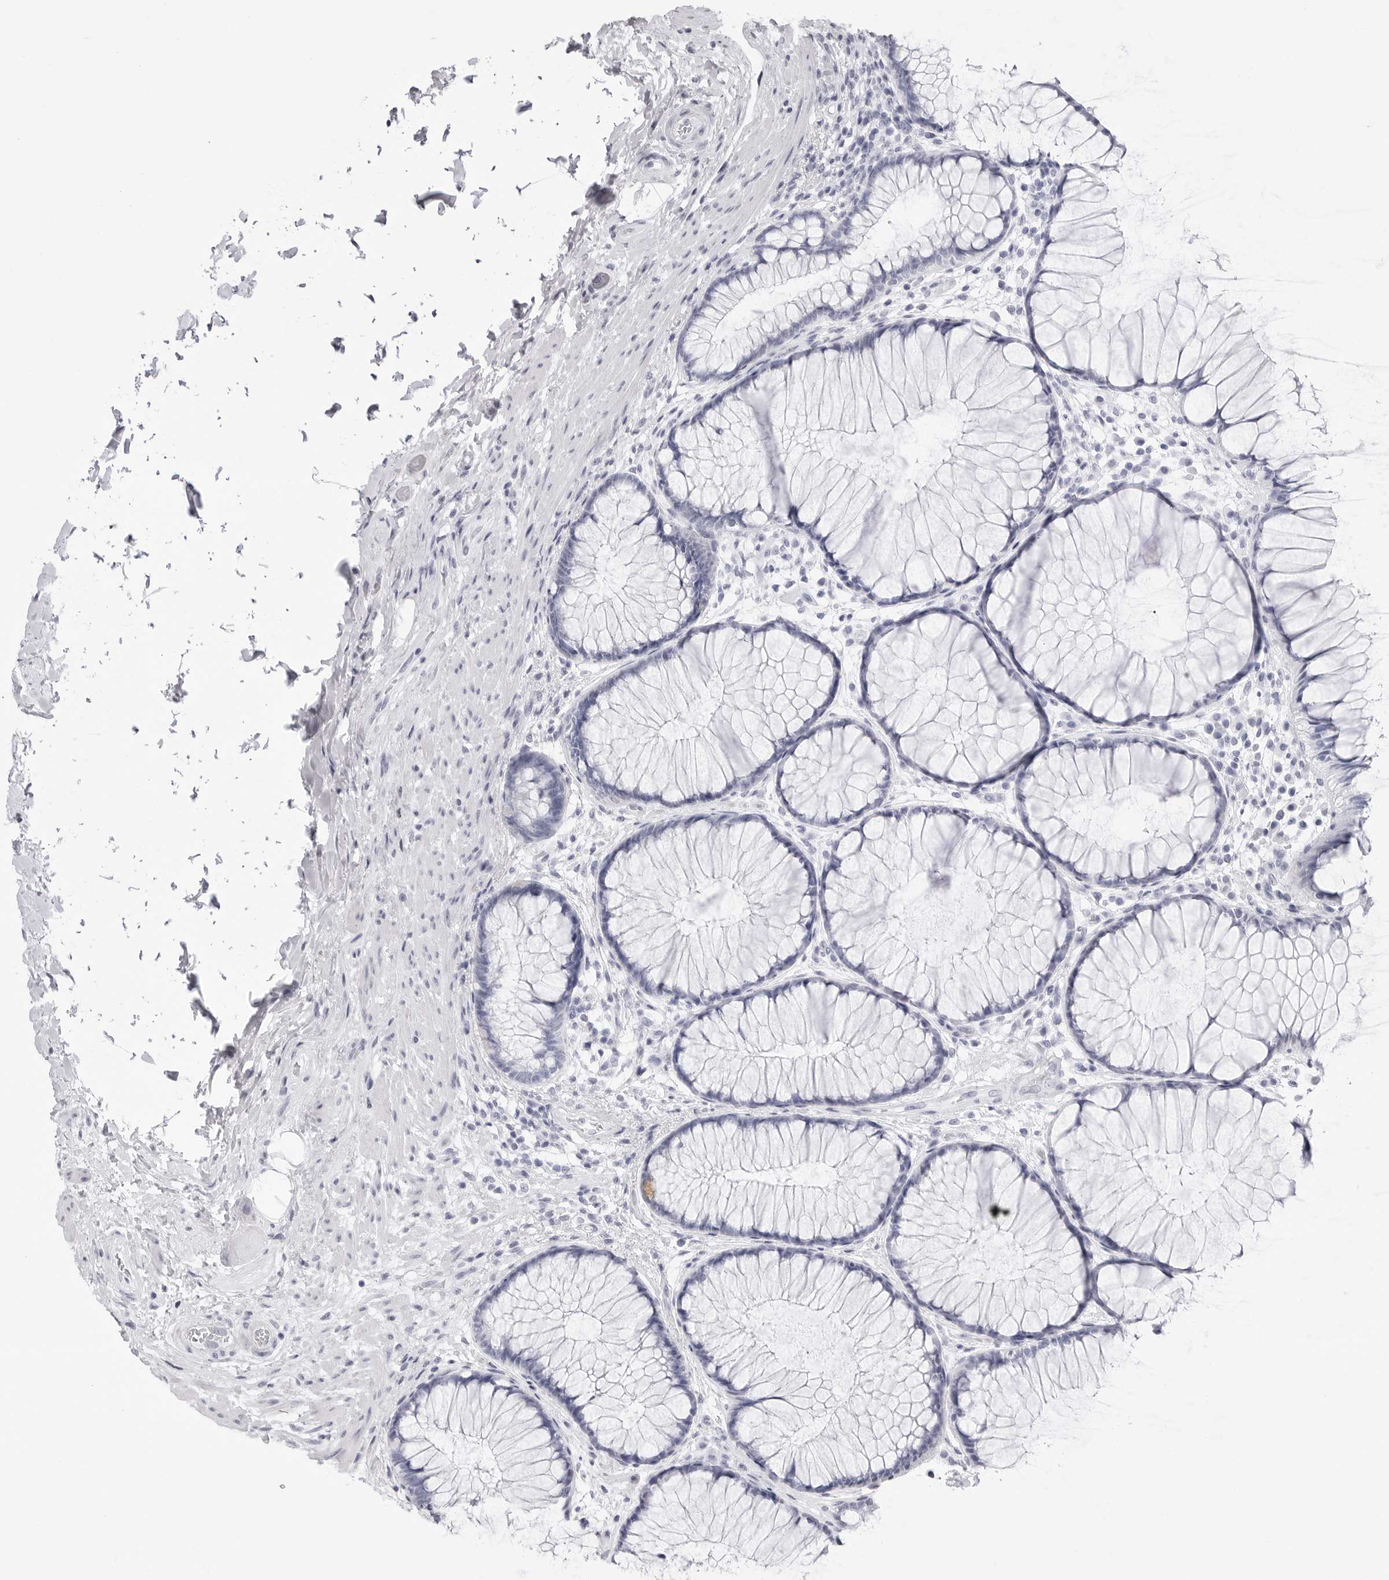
{"staining": {"intensity": "negative", "quantity": "none", "location": "none"}, "tissue": "rectum", "cell_type": "Glandular cells", "image_type": "normal", "snomed": [{"axis": "morphology", "description": "Normal tissue, NOS"}, {"axis": "topography", "description": "Rectum"}], "caption": "Immunohistochemistry histopathology image of unremarkable rectum stained for a protein (brown), which demonstrates no positivity in glandular cells.", "gene": "TSSK1B", "patient": {"sex": "male", "age": 51}}